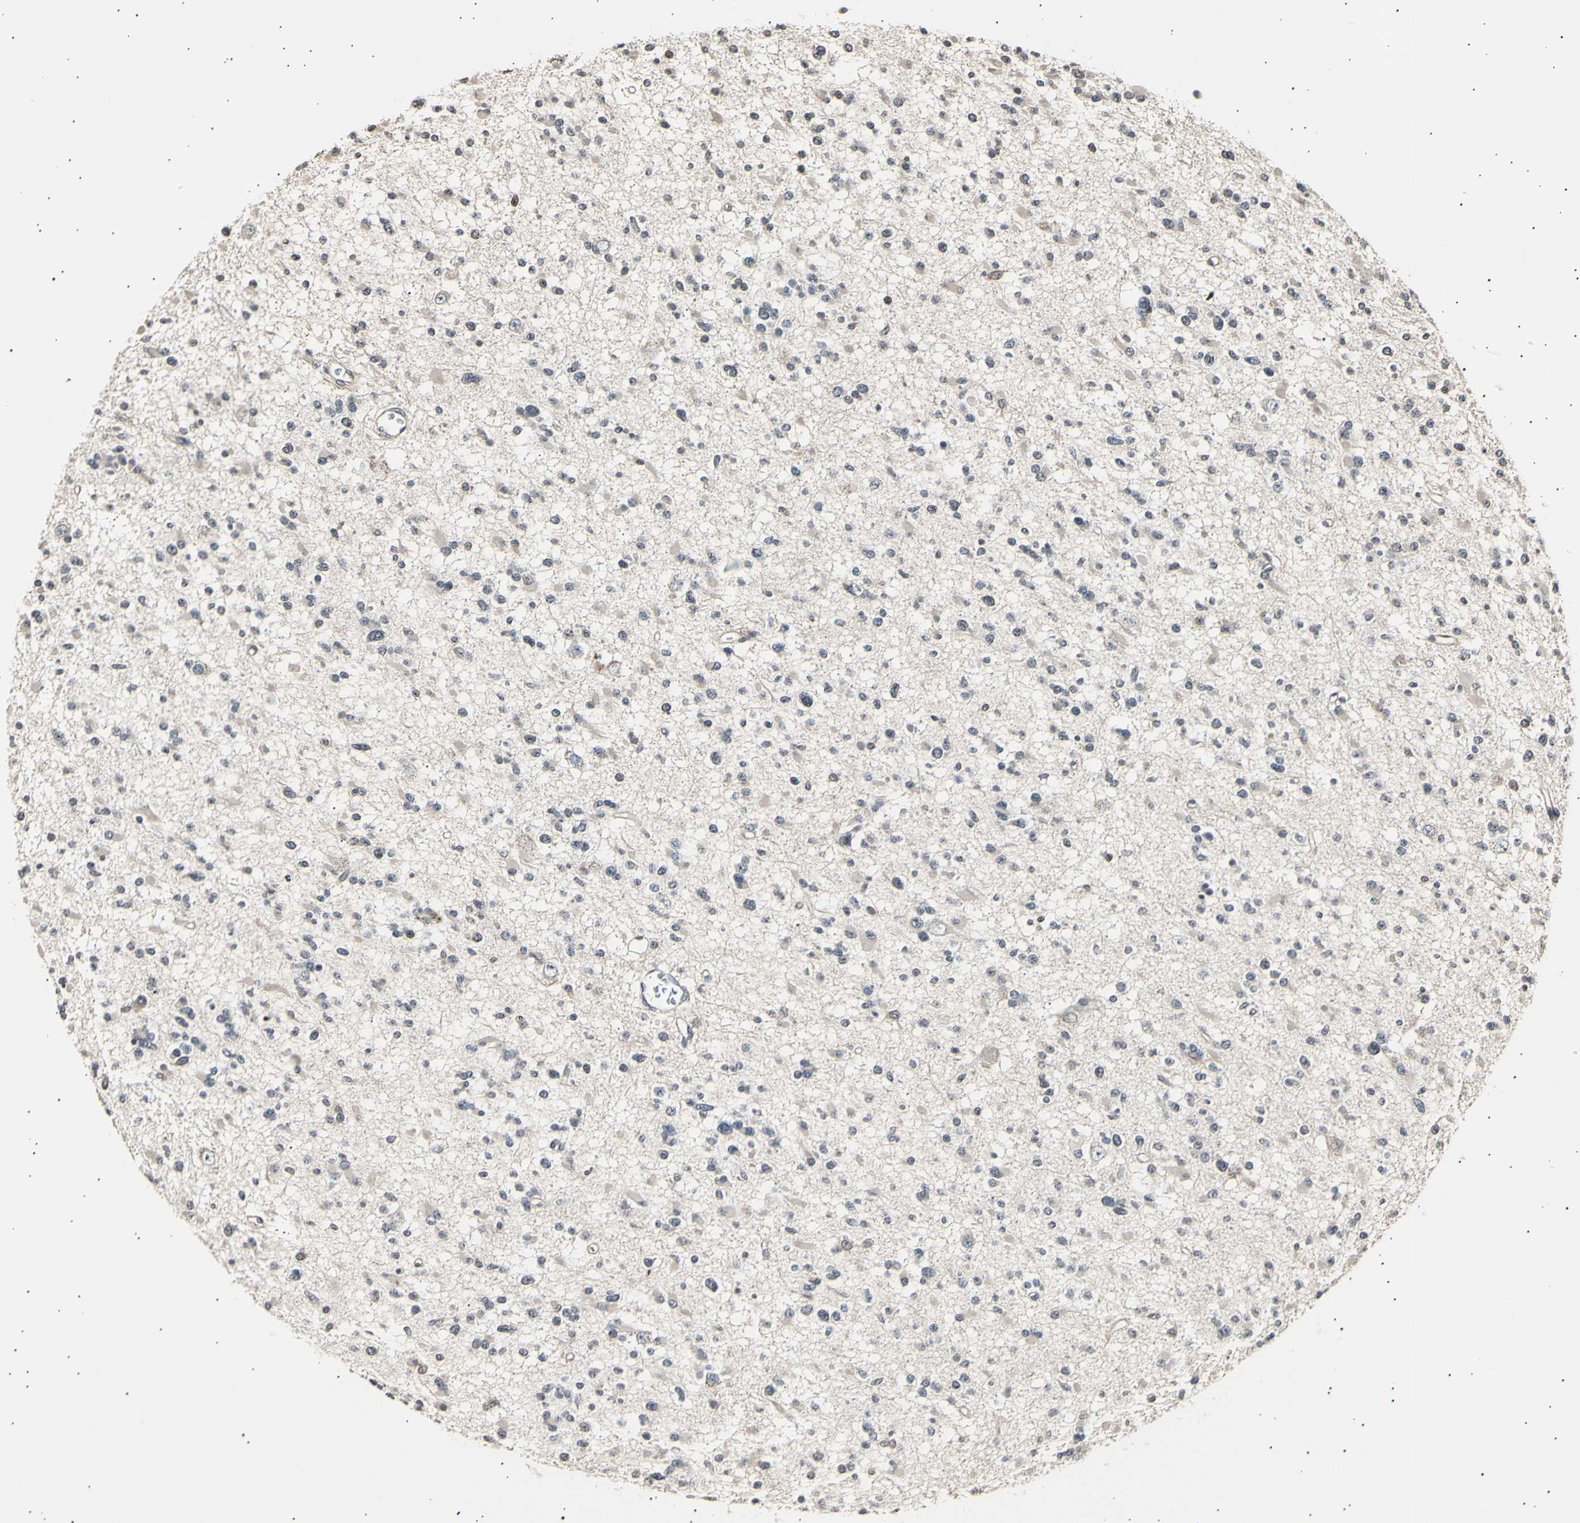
{"staining": {"intensity": "negative", "quantity": "none", "location": "none"}, "tissue": "glioma", "cell_type": "Tumor cells", "image_type": "cancer", "snomed": [{"axis": "morphology", "description": "Glioma, malignant, Low grade"}, {"axis": "topography", "description": "Brain"}], "caption": "Glioma stained for a protein using immunohistochemistry (IHC) displays no expression tumor cells.", "gene": "AK1", "patient": {"sex": "female", "age": 22}}